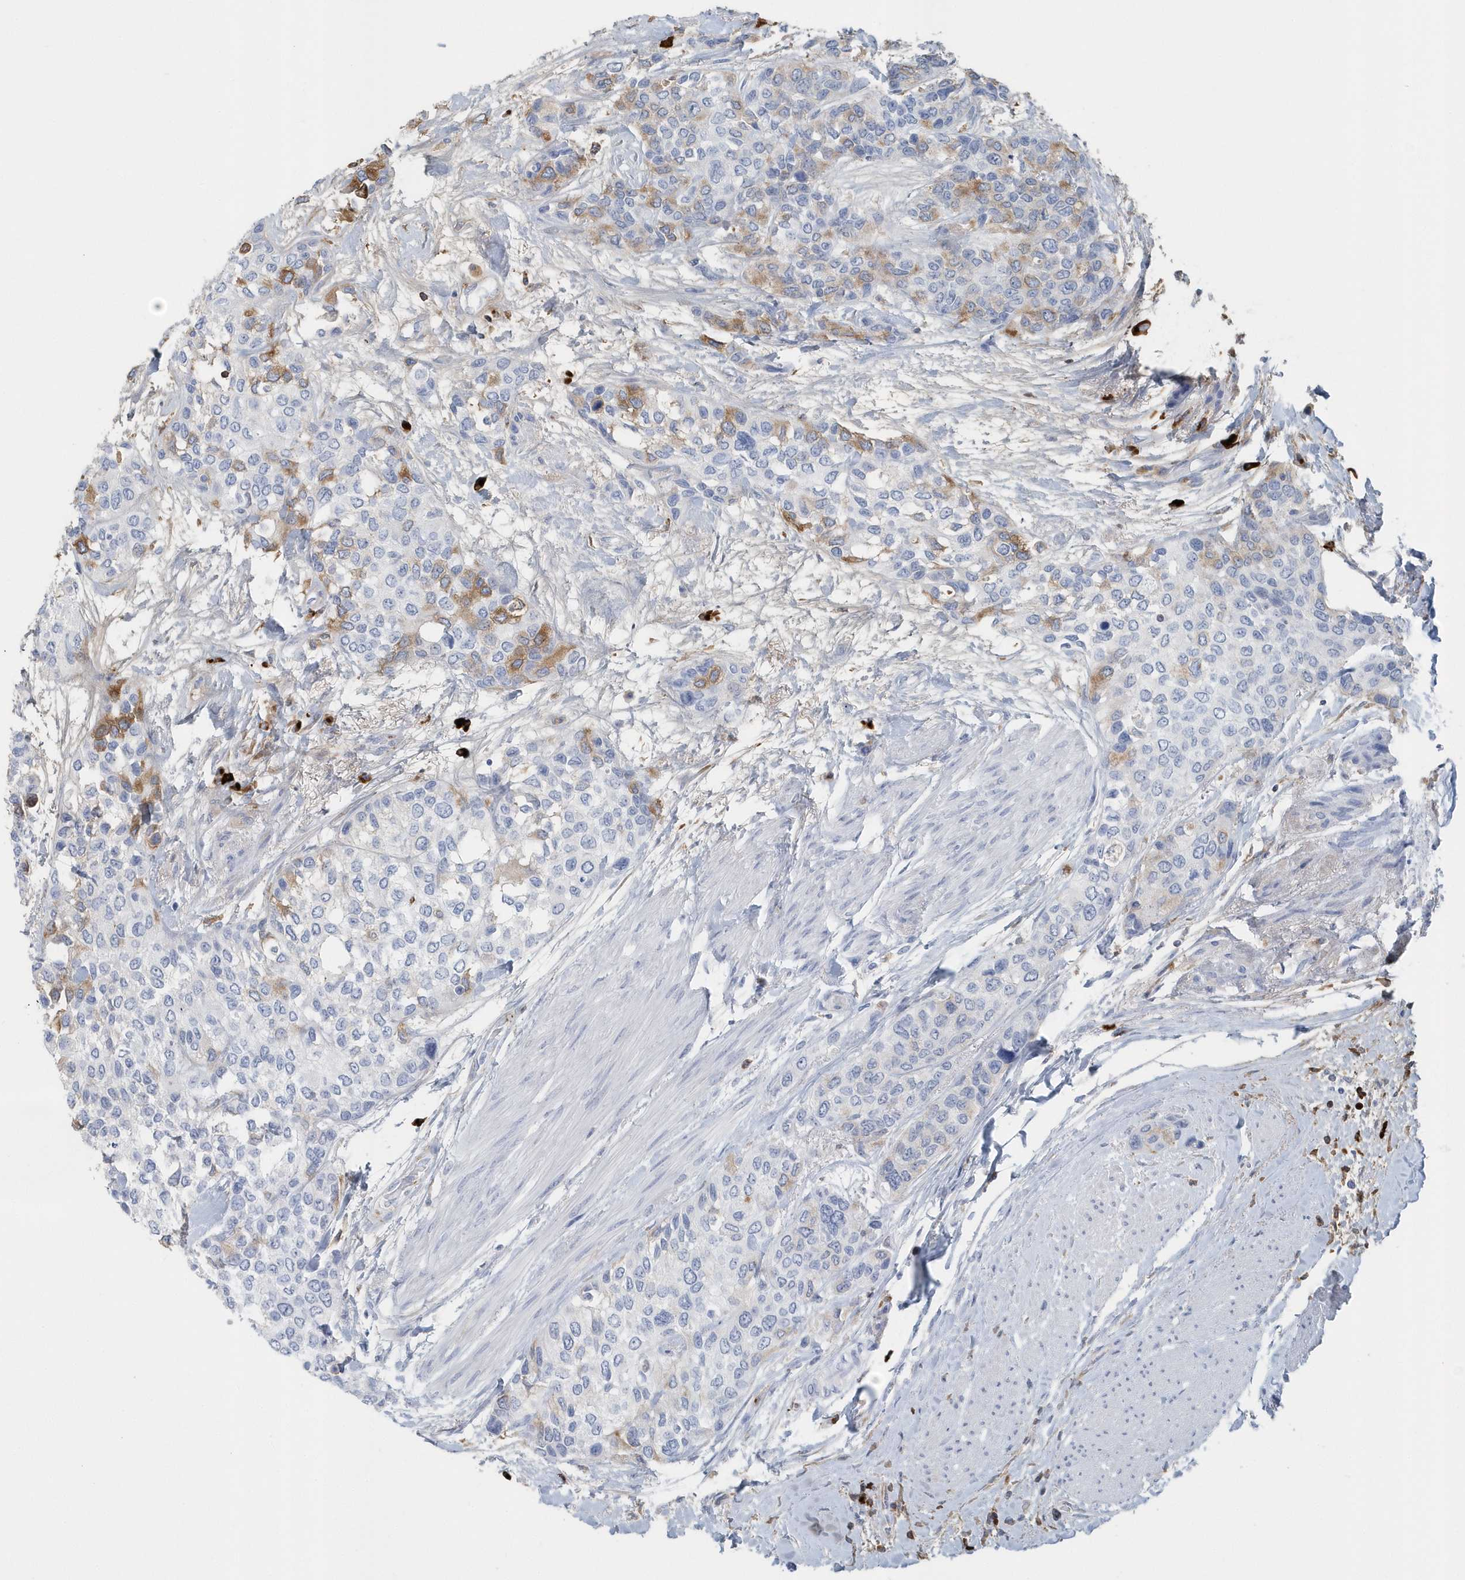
{"staining": {"intensity": "moderate", "quantity": "<25%", "location": "cytoplasmic/membranous"}, "tissue": "urothelial cancer", "cell_type": "Tumor cells", "image_type": "cancer", "snomed": [{"axis": "morphology", "description": "Normal tissue, NOS"}, {"axis": "morphology", "description": "Urothelial carcinoma, High grade"}, {"axis": "topography", "description": "Vascular tissue"}, {"axis": "topography", "description": "Urinary bladder"}], "caption": "An image of human urothelial cancer stained for a protein shows moderate cytoplasmic/membranous brown staining in tumor cells.", "gene": "JCHAIN", "patient": {"sex": "female", "age": 56}}